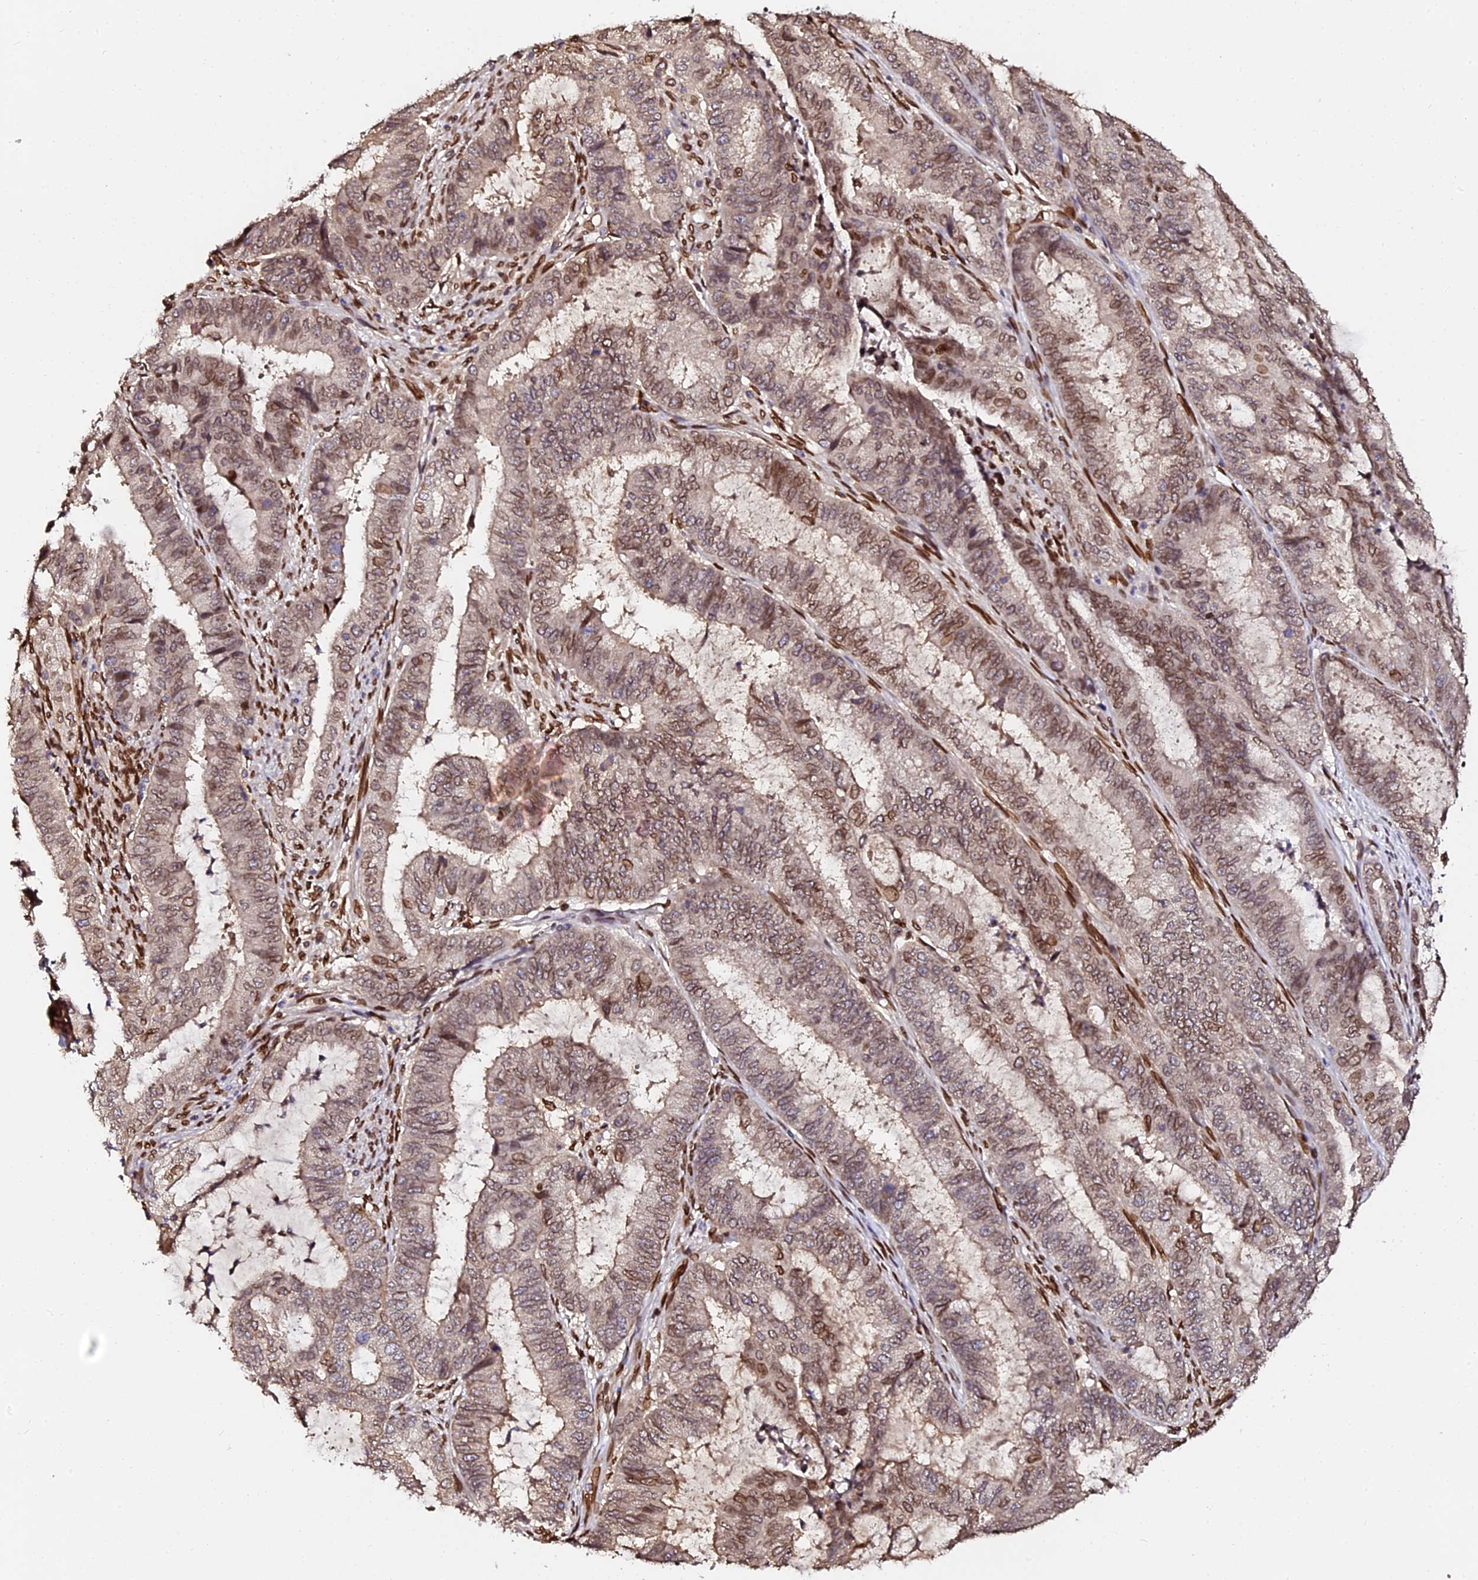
{"staining": {"intensity": "moderate", "quantity": "25%-75%", "location": "cytoplasmic/membranous,nuclear"}, "tissue": "endometrial cancer", "cell_type": "Tumor cells", "image_type": "cancer", "snomed": [{"axis": "morphology", "description": "Adenocarcinoma, NOS"}, {"axis": "topography", "description": "Endometrium"}], "caption": "Approximately 25%-75% of tumor cells in endometrial cancer (adenocarcinoma) display moderate cytoplasmic/membranous and nuclear protein positivity as visualized by brown immunohistochemical staining.", "gene": "ANAPC5", "patient": {"sex": "female", "age": 51}}